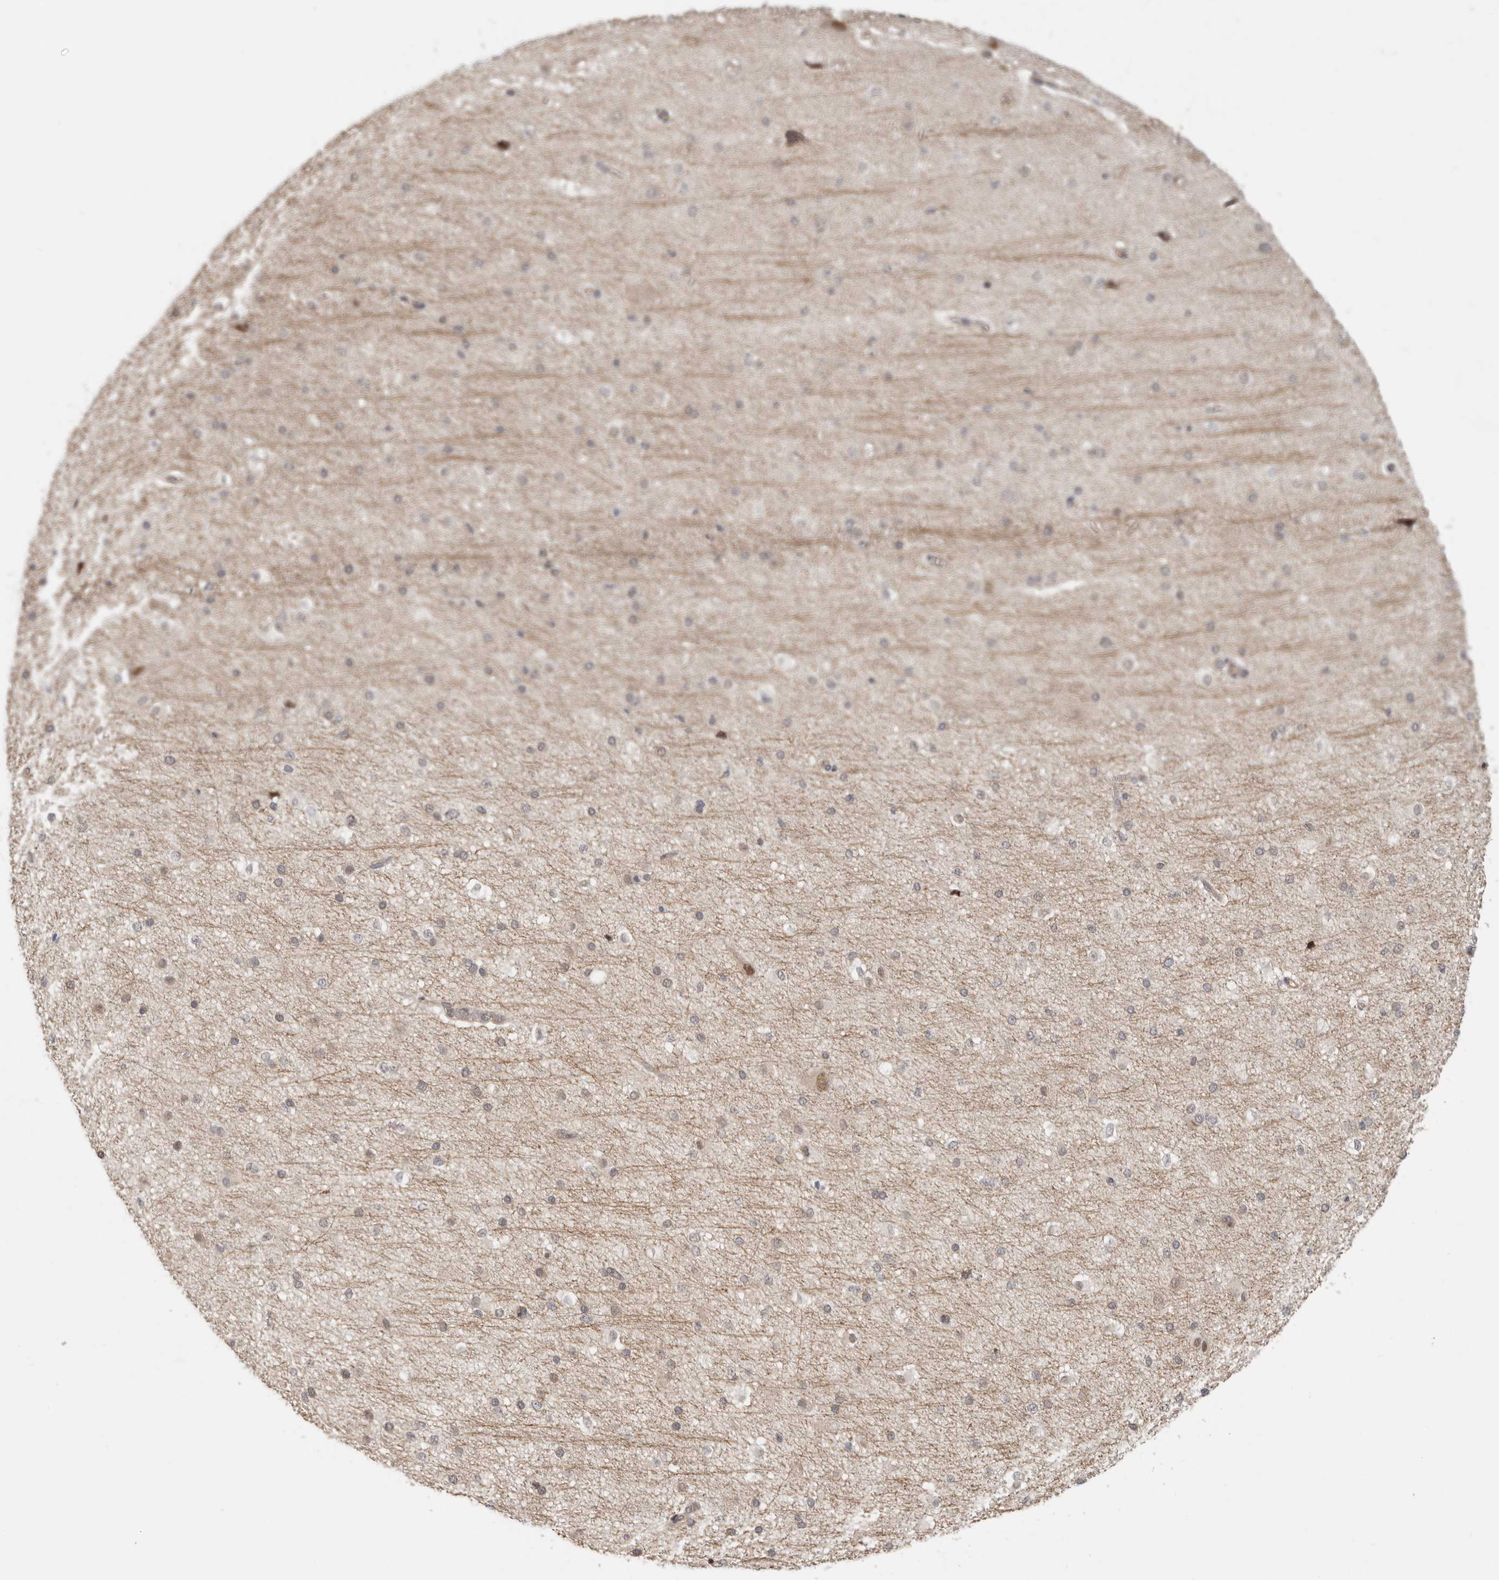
{"staining": {"intensity": "weak", "quantity": ">75%", "location": "cytoplasmic/membranous"}, "tissue": "cerebral cortex", "cell_type": "Endothelial cells", "image_type": "normal", "snomed": [{"axis": "morphology", "description": "Normal tissue, NOS"}, {"axis": "morphology", "description": "Developmental malformation"}, {"axis": "topography", "description": "Cerebral cortex"}], "caption": "Benign cerebral cortex shows weak cytoplasmic/membranous staining in approximately >75% of endothelial cells.", "gene": "PSMA5", "patient": {"sex": "female", "age": 30}}